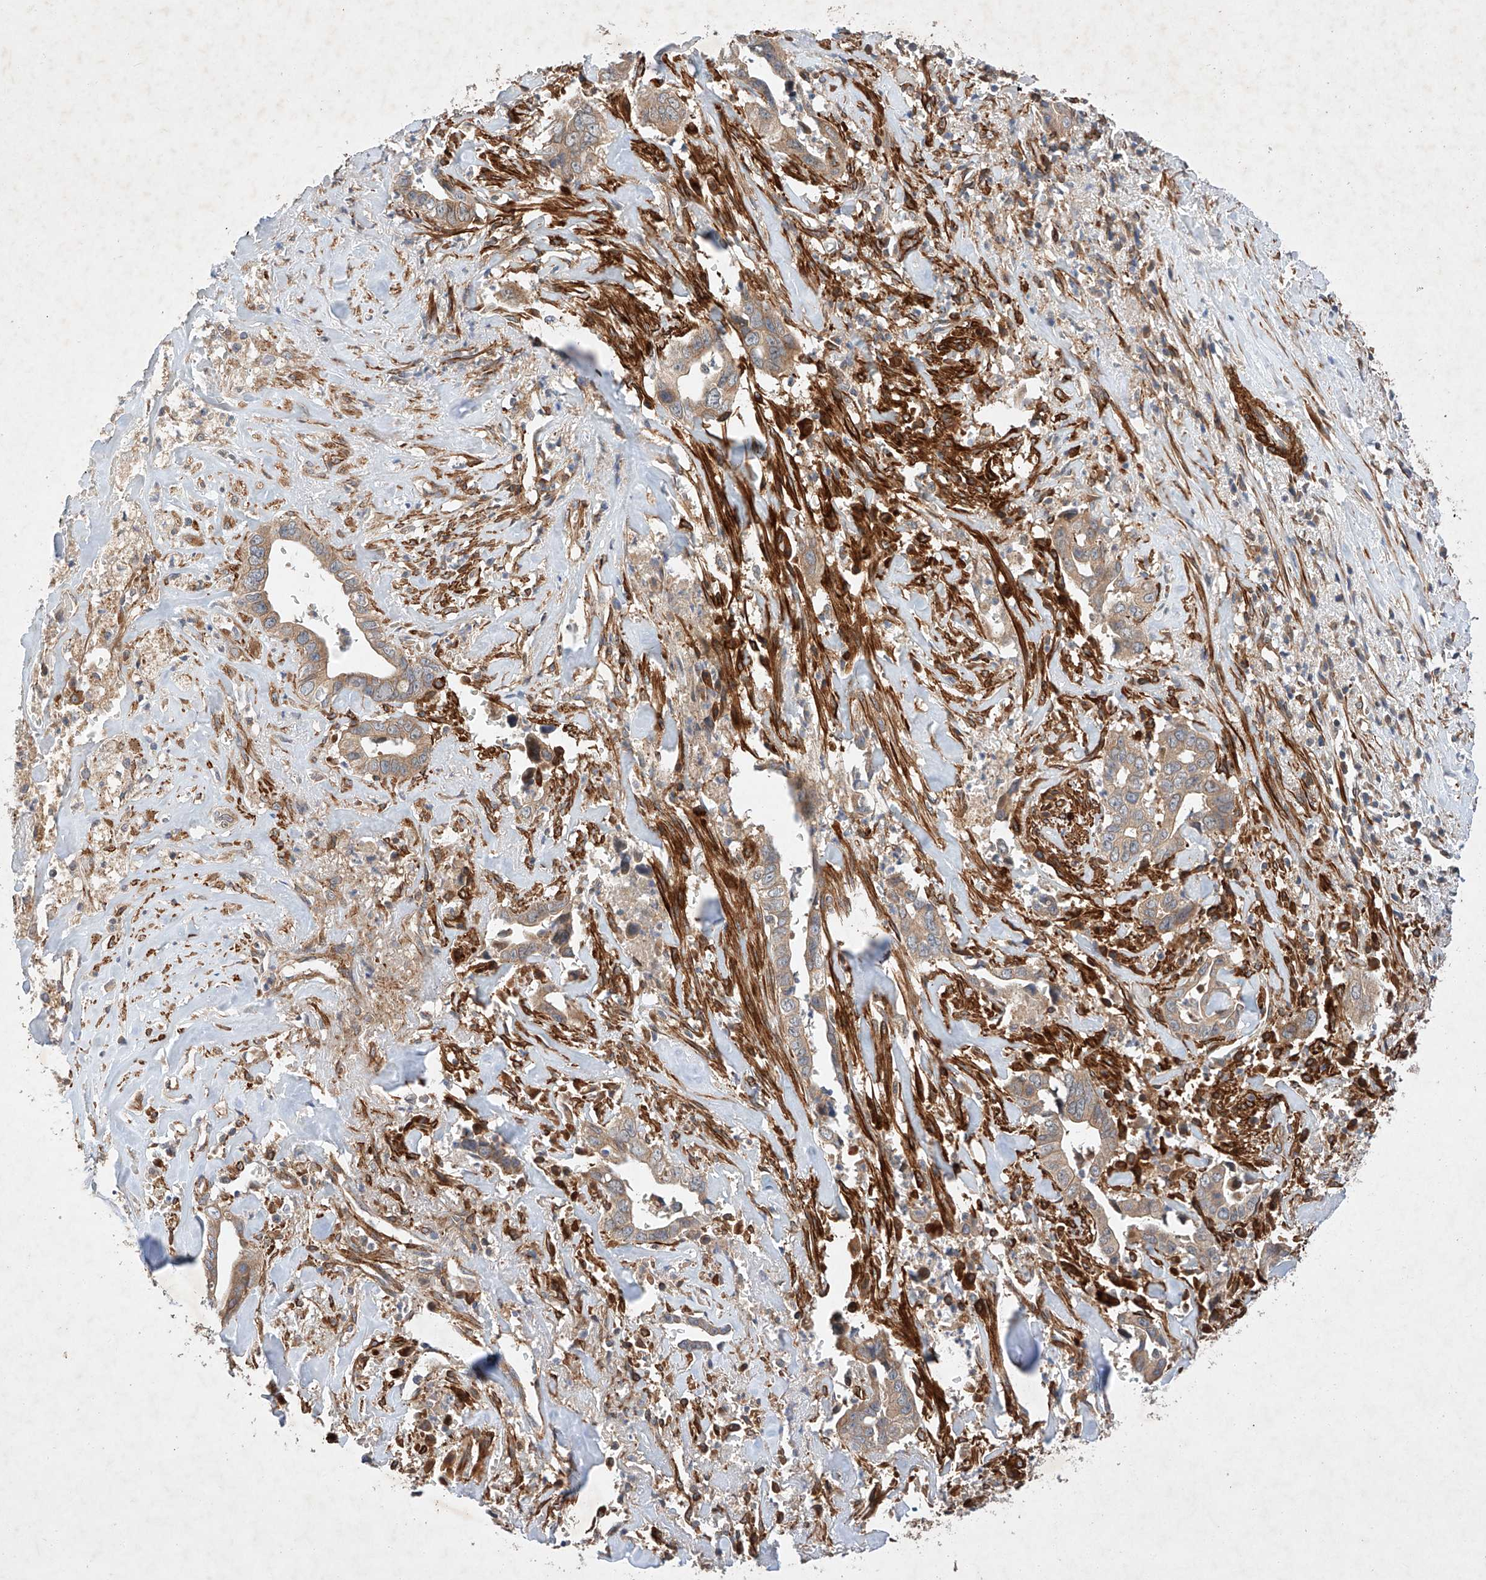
{"staining": {"intensity": "moderate", "quantity": ">75%", "location": "cytoplasmic/membranous"}, "tissue": "liver cancer", "cell_type": "Tumor cells", "image_type": "cancer", "snomed": [{"axis": "morphology", "description": "Cholangiocarcinoma"}, {"axis": "topography", "description": "Liver"}], "caption": "Liver cancer tissue displays moderate cytoplasmic/membranous positivity in about >75% of tumor cells, visualized by immunohistochemistry.", "gene": "RAB23", "patient": {"sex": "female", "age": 79}}